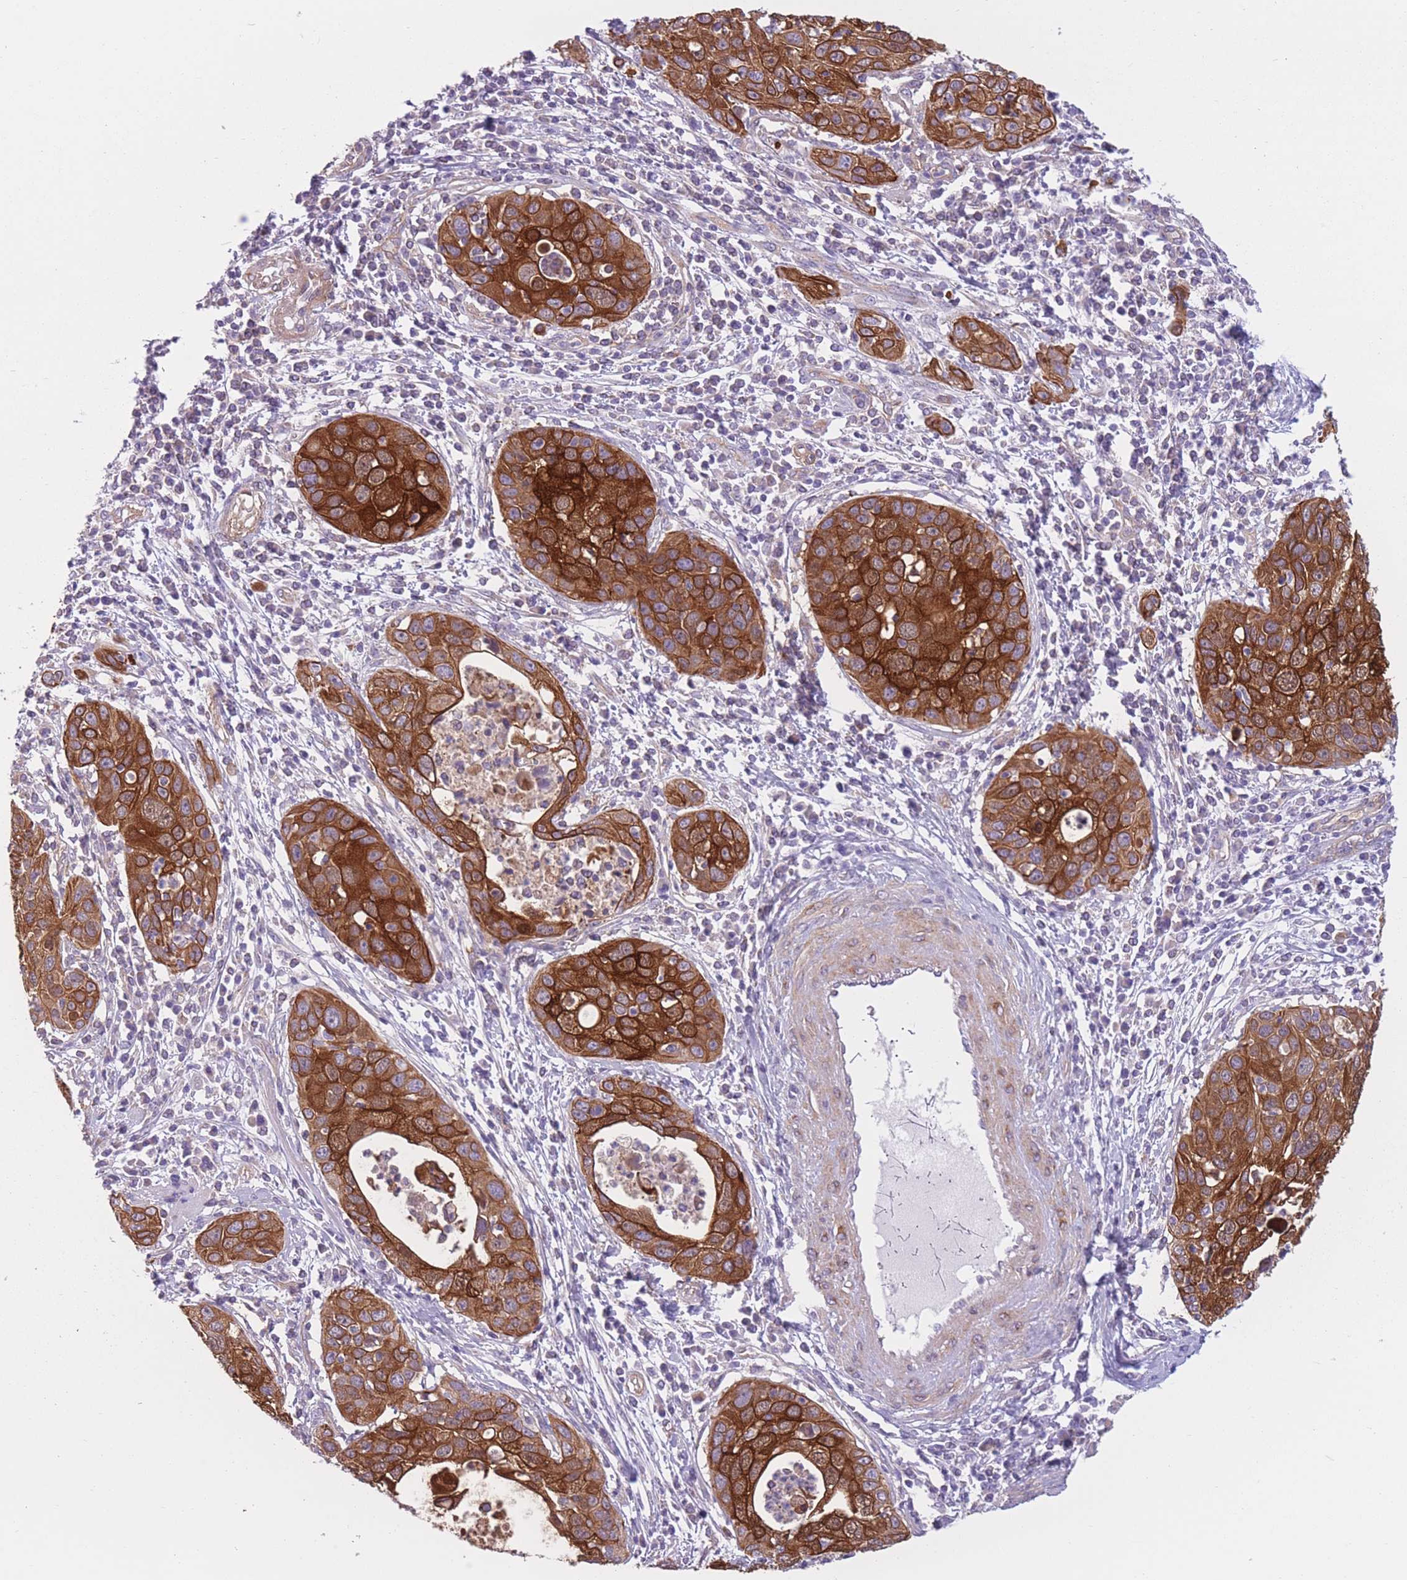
{"staining": {"intensity": "strong", "quantity": ">75%", "location": "cytoplasmic/membranous"}, "tissue": "cervical cancer", "cell_type": "Tumor cells", "image_type": "cancer", "snomed": [{"axis": "morphology", "description": "Squamous cell carcinoma, NOS"}, {"axis": "topography", "description": "Cervix"}], "caption": "An image of cervical cancer stained for a protein reveals strong cytoplasmic/membranous brown staining in tumor cells.", "gene": "SERPINB3", "patient": {"sex": "female", "age": 36}}